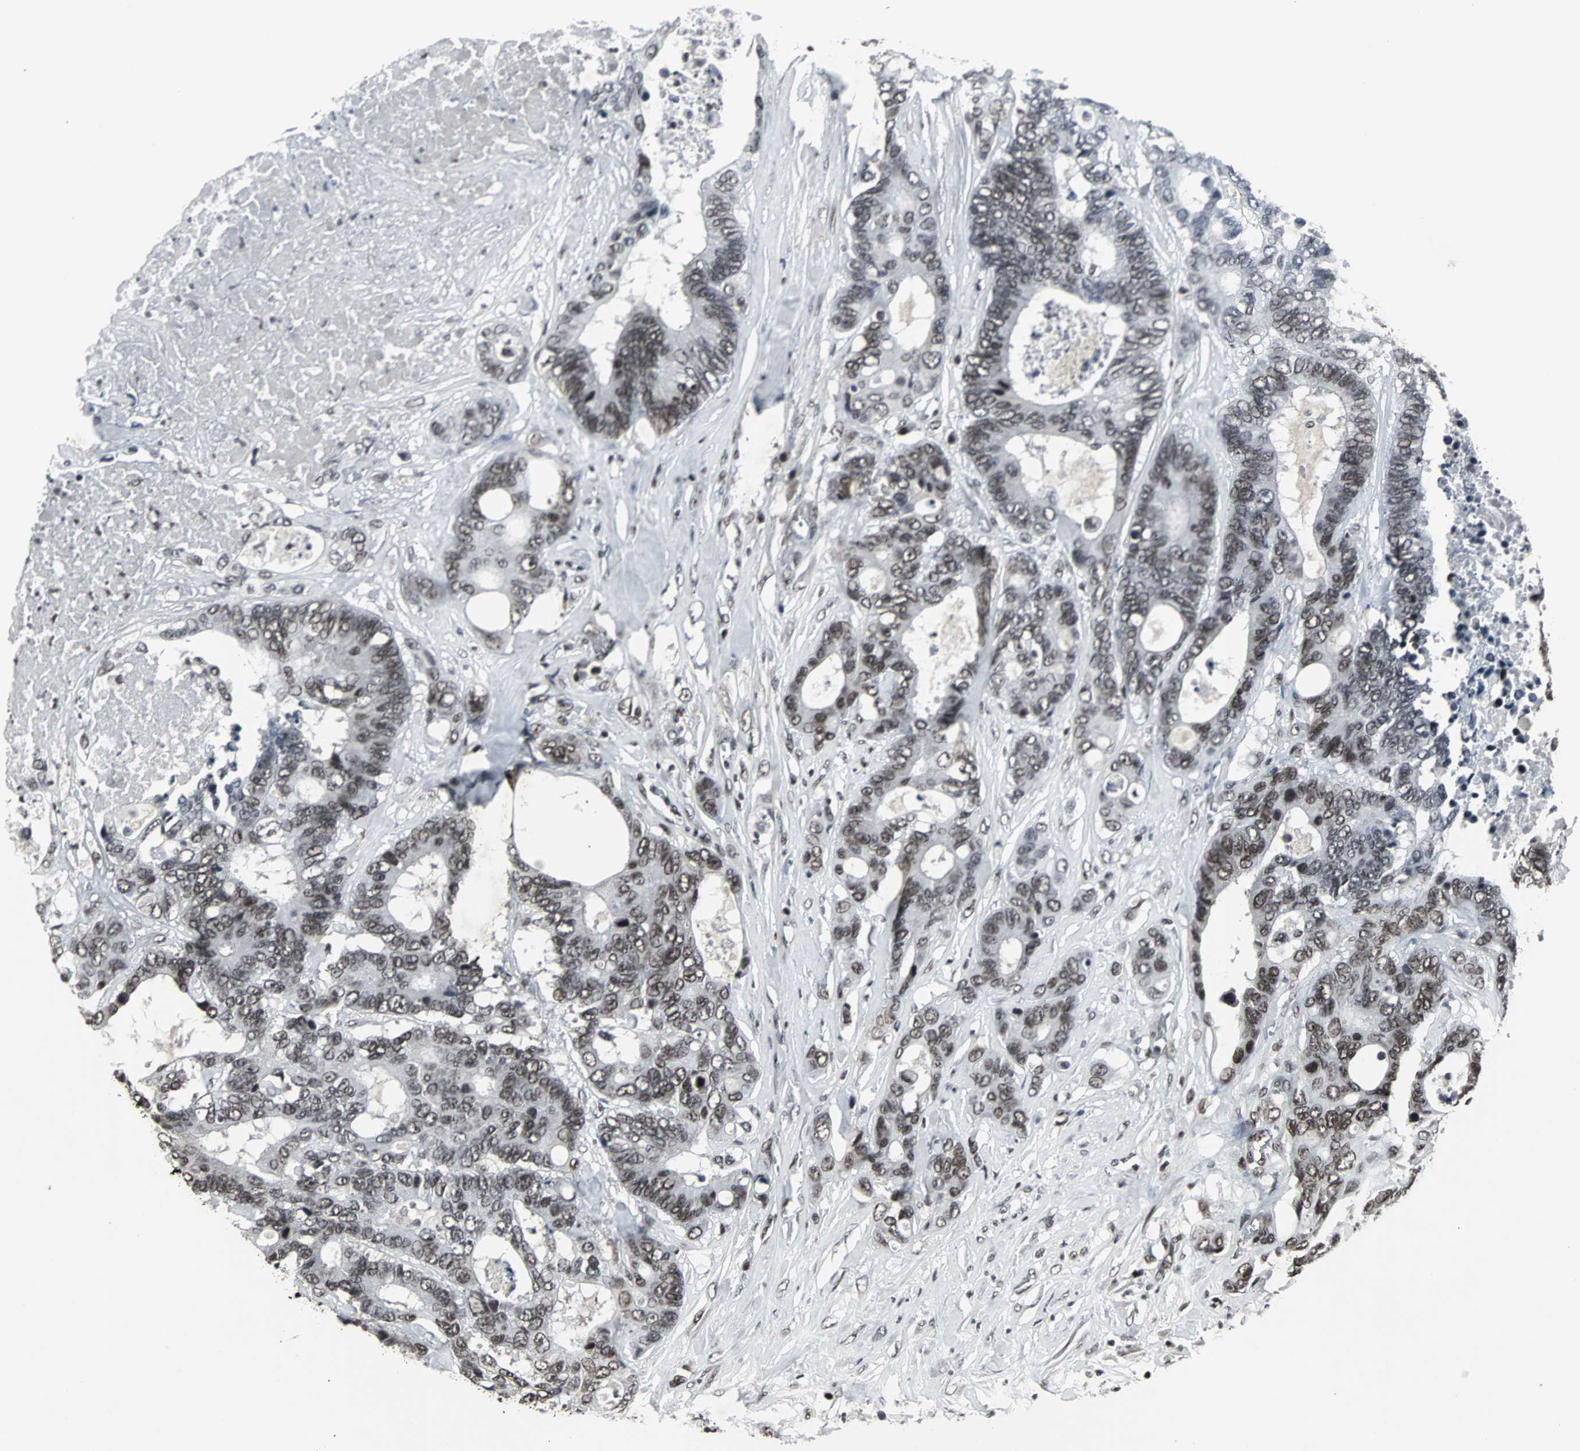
{"staining": {"intensity": "moderate", "quantity": ">75%", "location": "nuclear"}, "tissue": "colorectal cancer", "cell_type": "Tumor cells", "image_type": "cancer", "snomed": [{"axis": "morphology", "description": "Adenocarcinoma, NOS"}, {"axis": "topography", "description": "Rectum"}], "caption": "Adenocarcinoma (colorectal) stained for a protein (brown) demonstrates moderate nuclear positive expression in approximately >75% of tumor cells.", "gene": "PNKP", "patient": {"sex": "male", "age": 55}}